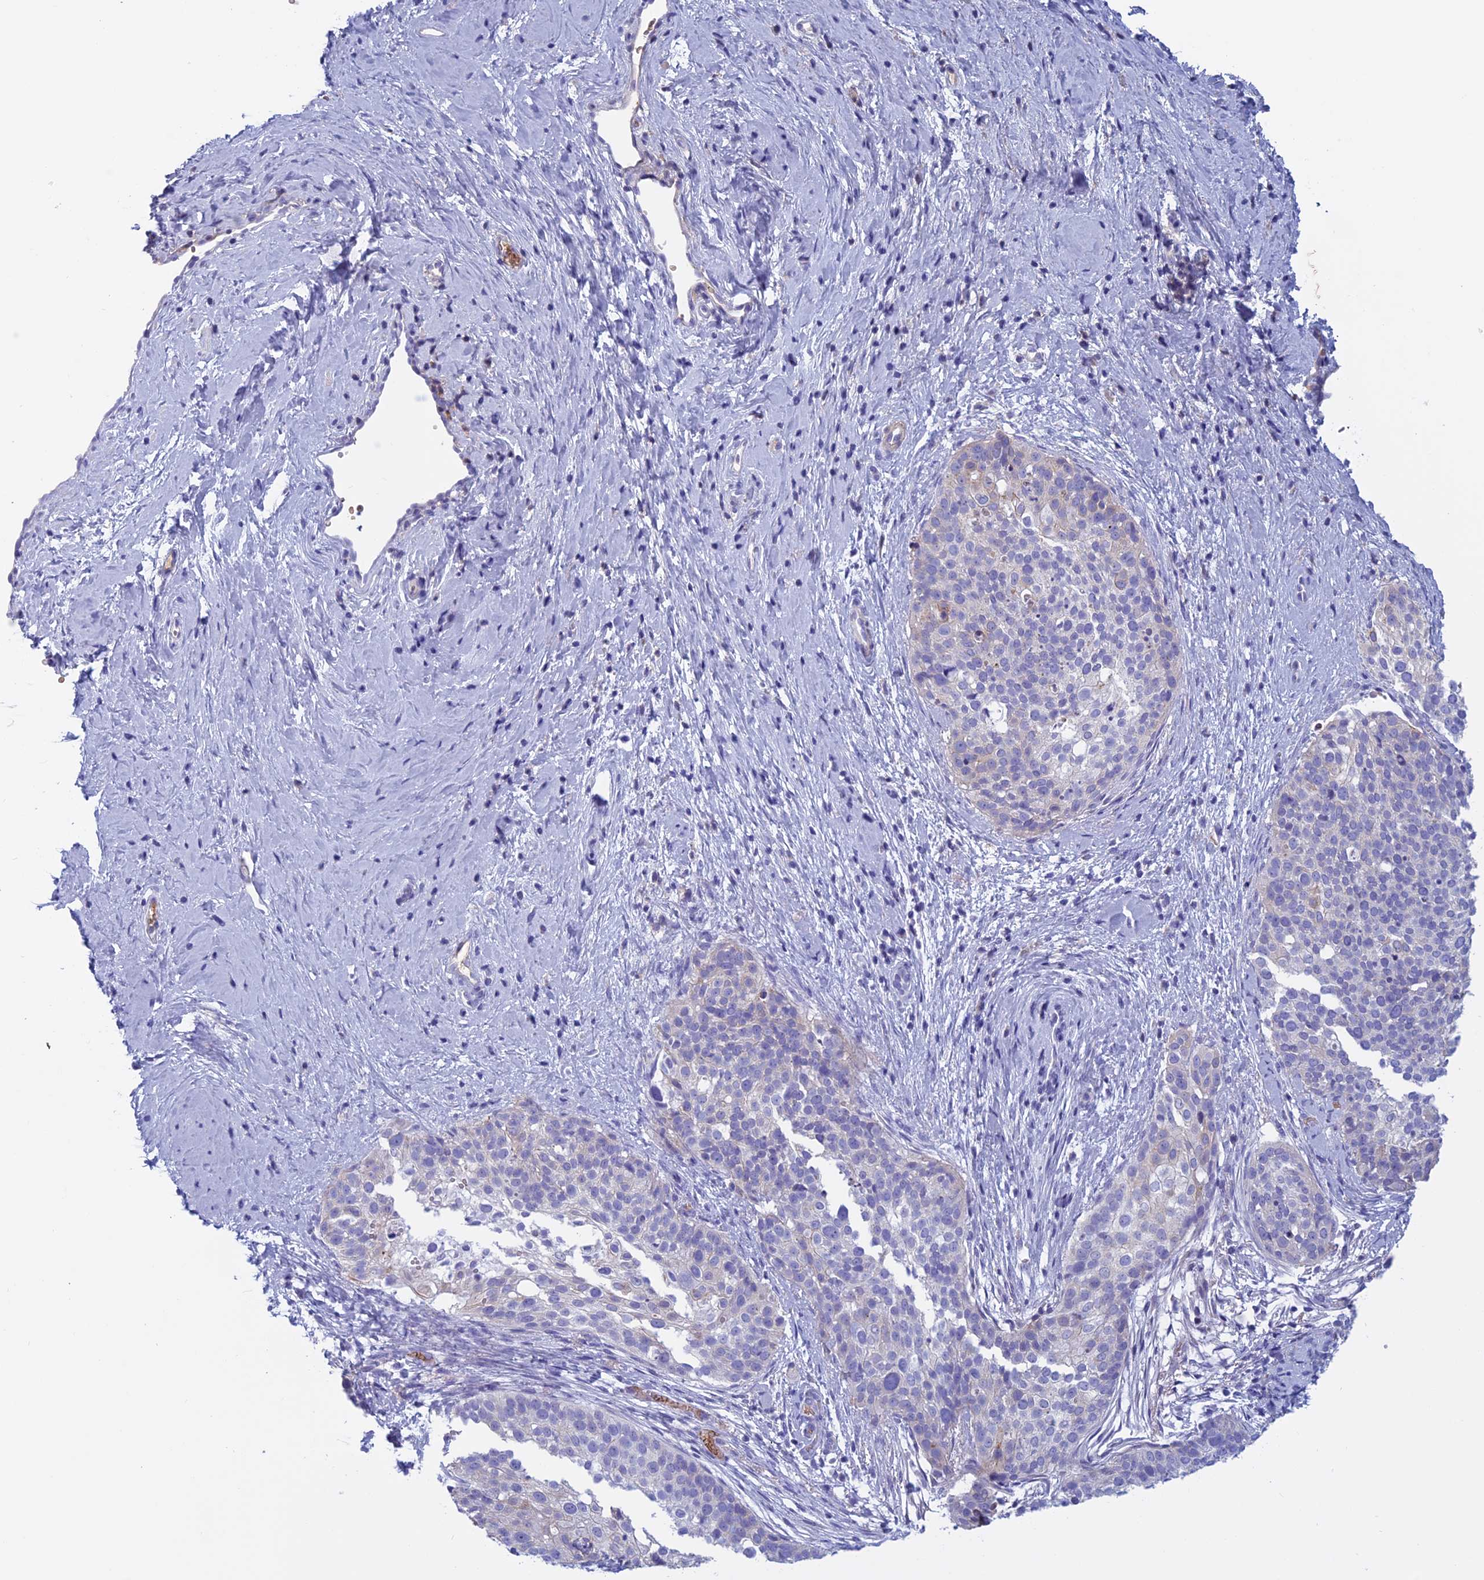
{"staining": {"intensity": "moderate", "quantity": "<25%", "location": "cytoplasmic/membranous"}, "tissue": "cervical cancer", "cell_type": "Tumor cells", "image_type": "cancer", "snomed": [{"axis": "morphology", "description": "Squamous cell carcinoma, NOS"}, {"axis": "topography", "description": "Cervix"}], "caption": "About <25% of tumor cells in human cervical cancer (squamous cell carcinoma) reveal moderate cytoplasmic/membranous protein positivity as visualized by brown immunohistochemical staining.", "gene": "ANGPTL2", "patient": {"sex": "female", "age": 44}}